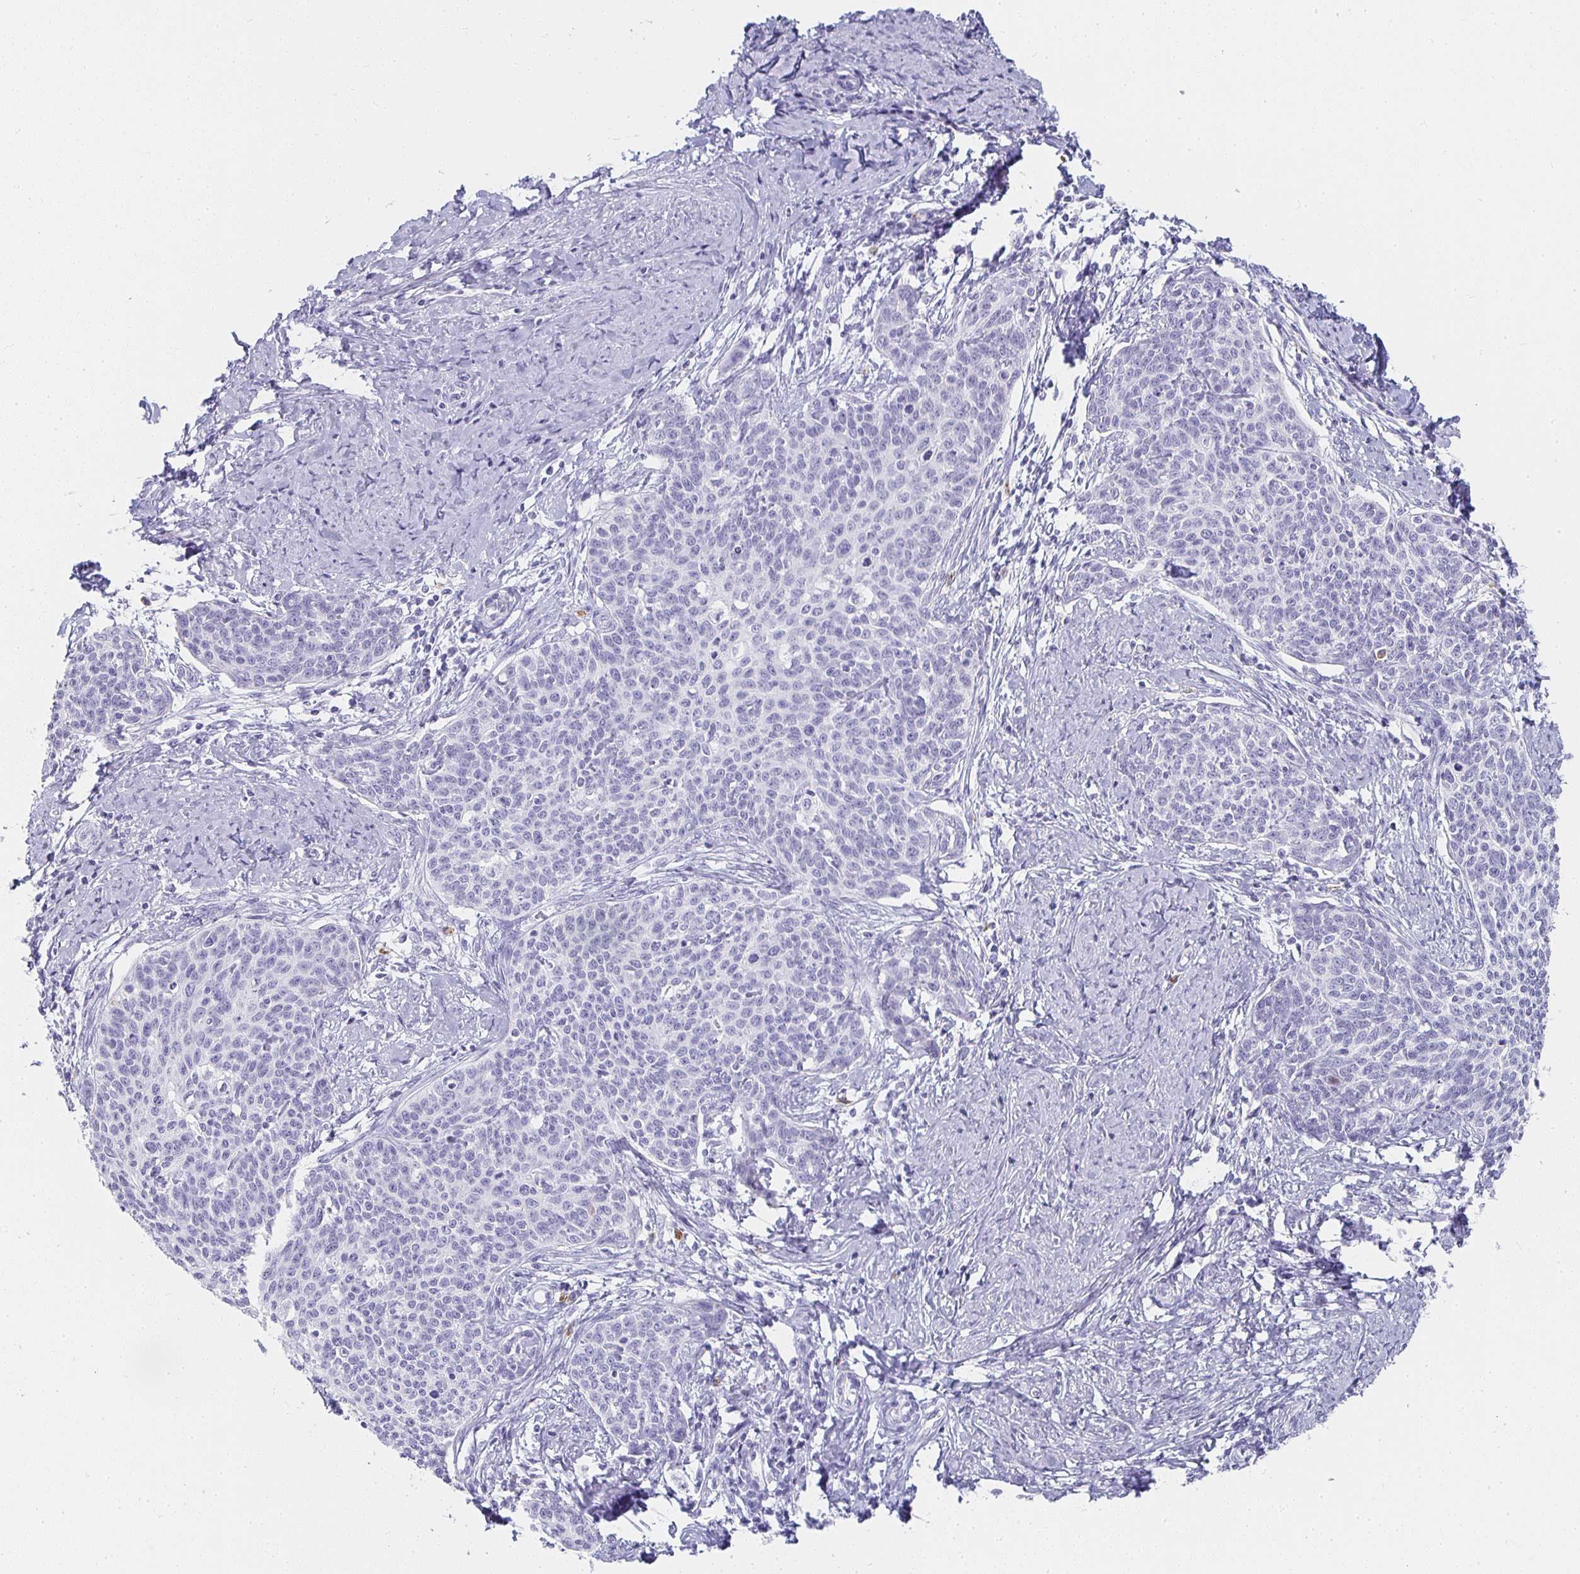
{"staining": {"intensity": "negative", "quantity": "none", "location": "none"}, "tissue": "cervical cancer", "cell_type": "Tumor cells", "image_type": "cancer", "snomed": [{"axis": "morphology", "description": "Squamous cell carcinoma, NOS"}, {"axis": "topography", "description": "Cervix"}], "caption": "This is a photomicrograph of IHC staining of cervical cancer, which shows no positivity in tumor cells. (Stains: DAB IHC with hematoxylin counter stain, Microscopy: brightfield microscopy at high magnification).", "gene": "TPSD1", "patient": {"sex": "female", "age": 39}}